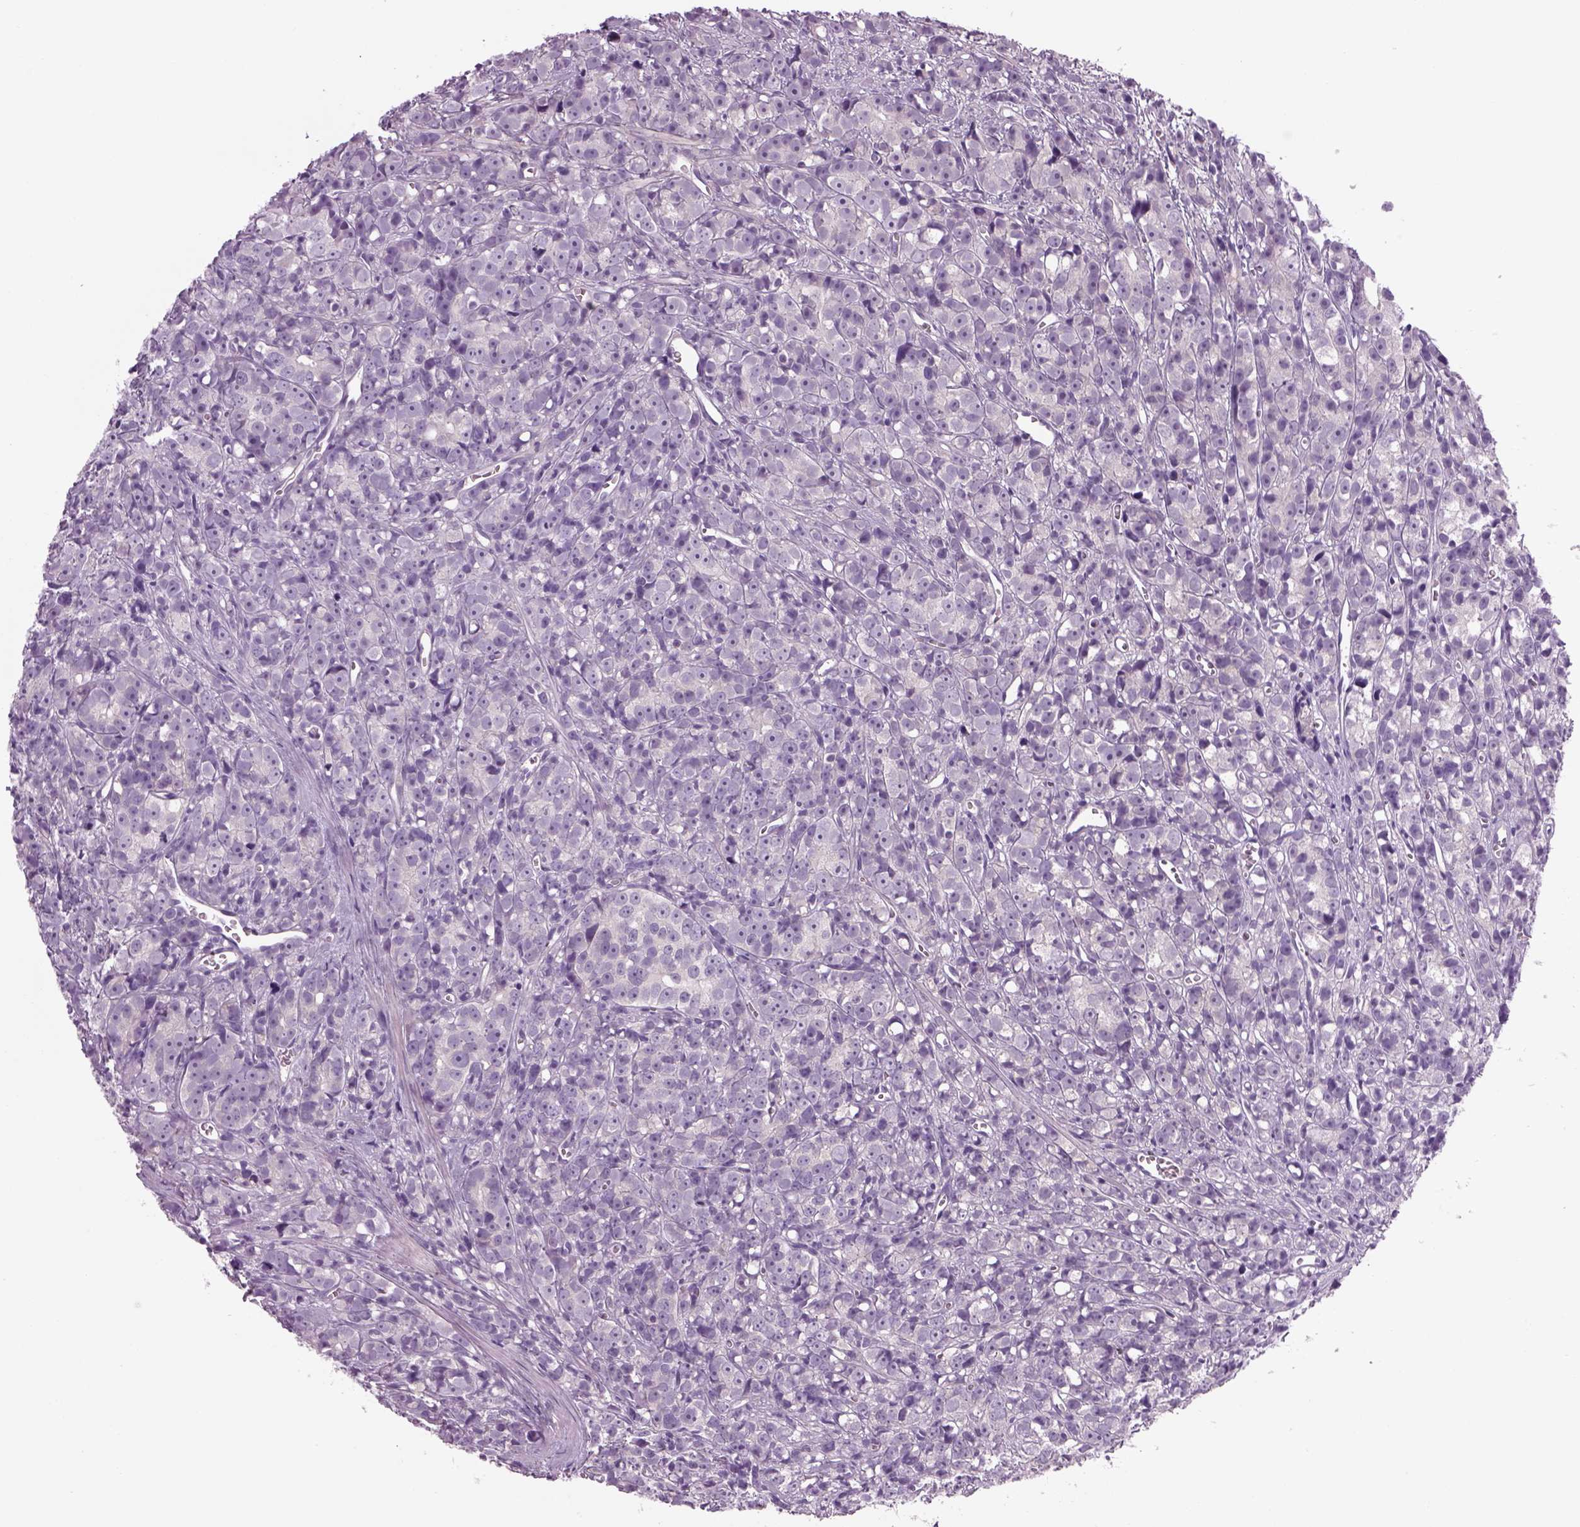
{"staining": {"intensity": "negative", "quantity": "none", "location": "none"}, "tissue": "prostate cancer", "cell_type": "Tumor cells", "image_type": "cancer", "snomed": [{"axis": "morphology", "description": "Adenocarcinoma, High grade"}, {"axis": "topography", "description": "Prostate"}], "caption": "Tumor cells show no significant staining in prostate adenocarcinoma (high-grade).", "gene": "MDH1B", "patient": {"sex": "male", "age": 77}}